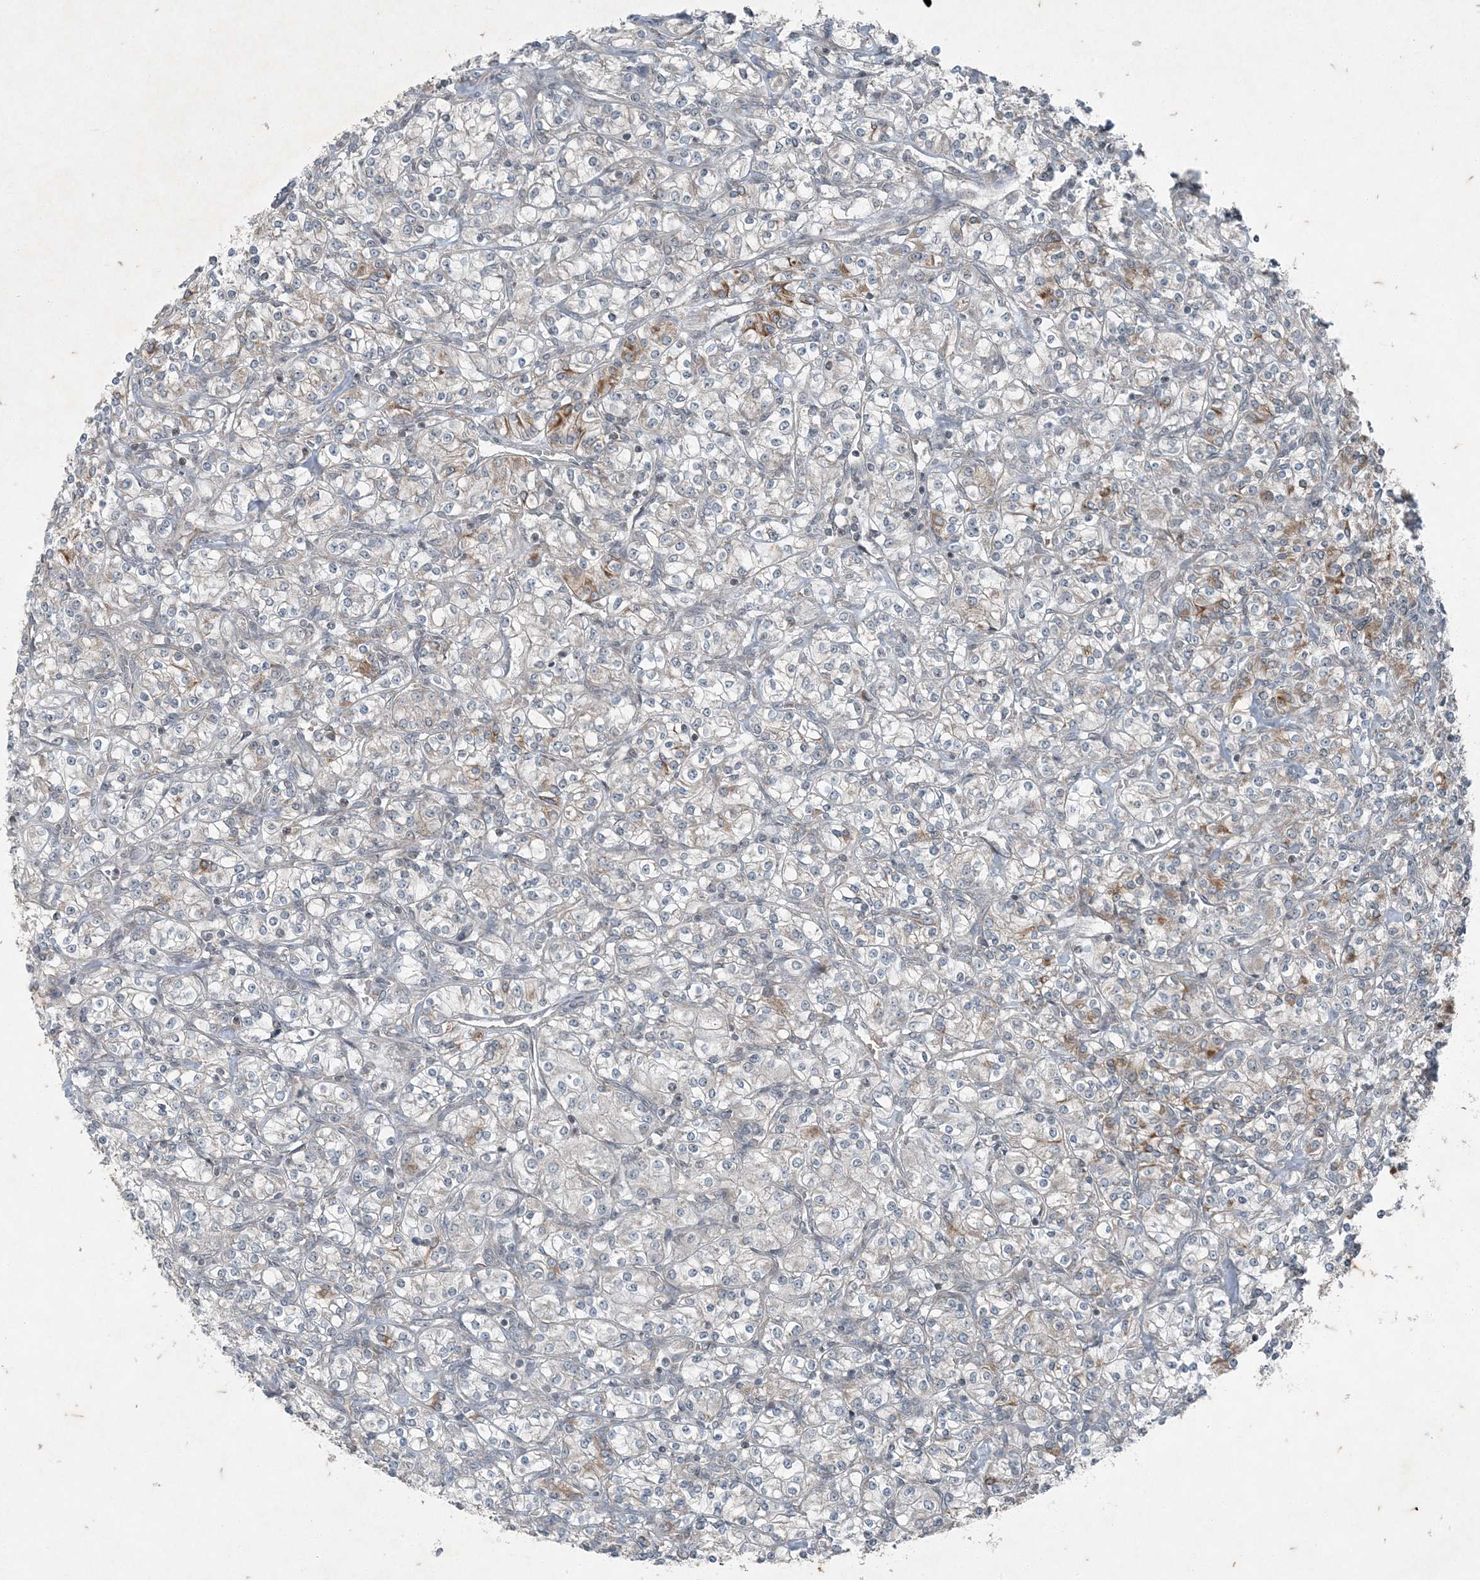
{"staining": {"intensity": "weak", "quantity": "<25%", "location": "cytoplasmic/membranous"}, "tissue": "renal cancer", "cell_type": "Tumor cells", "image_type": "cancer", "snomed": [{"axis": "morphology", "description": "Adenocarcinoma, NOS"}, {"axis": "topography", "description": "Kidney"}], "caption": "Immunohistochemical staining of adenocarcinoma (renal) demonstrates no significant expression in tumor cells. (Stains: DAB immunohistochemistry with hematoxylin counter stain, Microscopy: brightfield microscopy at high magnification).", "gene": "PC", "patient": {"sex": "male", "age": 77}}